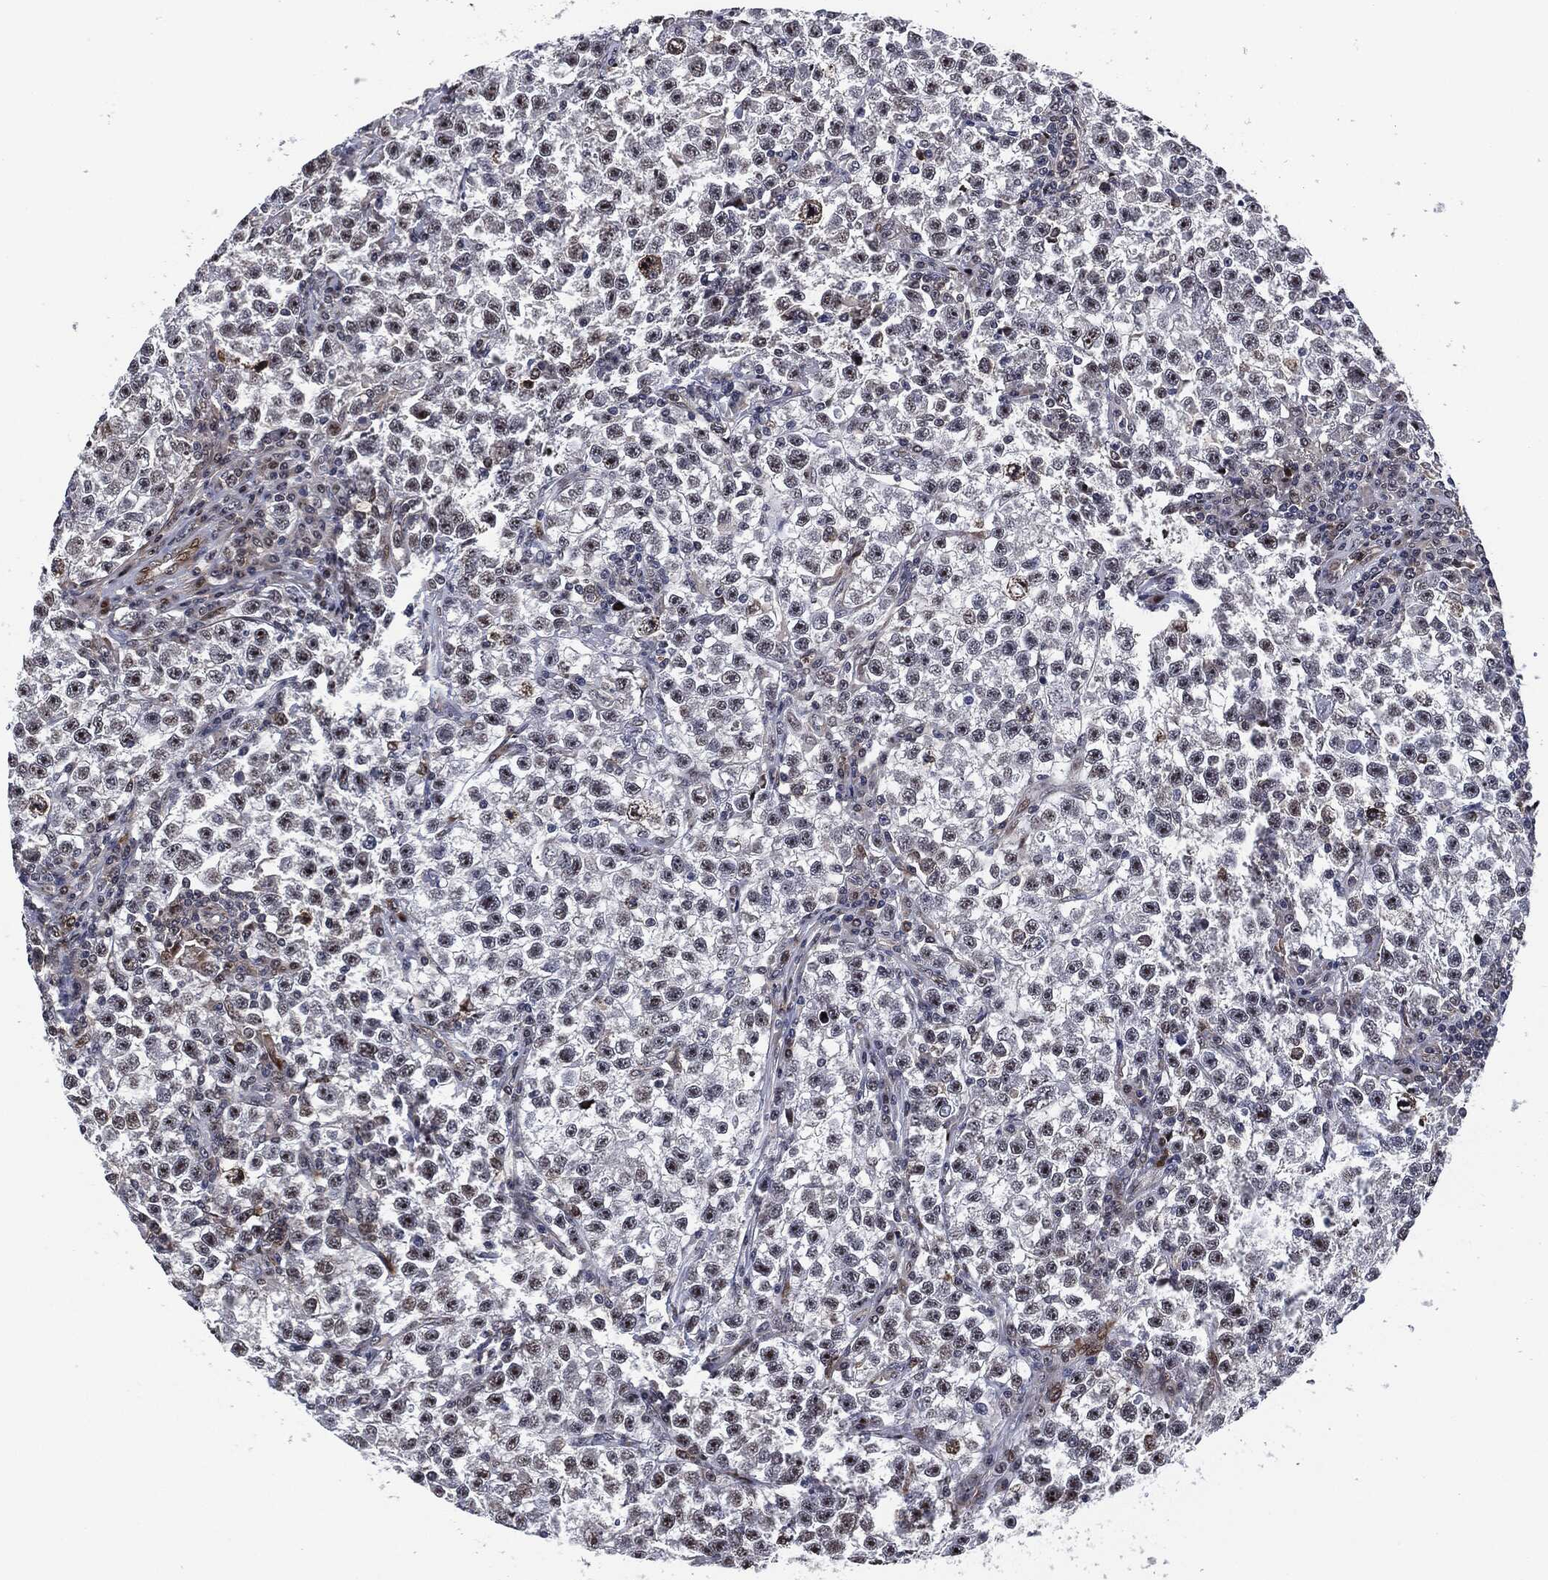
{"staining": {"intensity": "negative", "quantity": "none", "location": "none"}, "tissue": "testis cancer", "cell_type": "Tumor cells", "image_type": "cancer", "snomed": [{"axis": "morphology", "description": "Seminoma, NOS"}, {"axis": "topography", "description": "Testis"}], "caption": "The photomicrograph displays no significant expression in tumor cells of testis cancer.", "gene": "AKT2", "patient": {"sex": "male", "age": 22}}